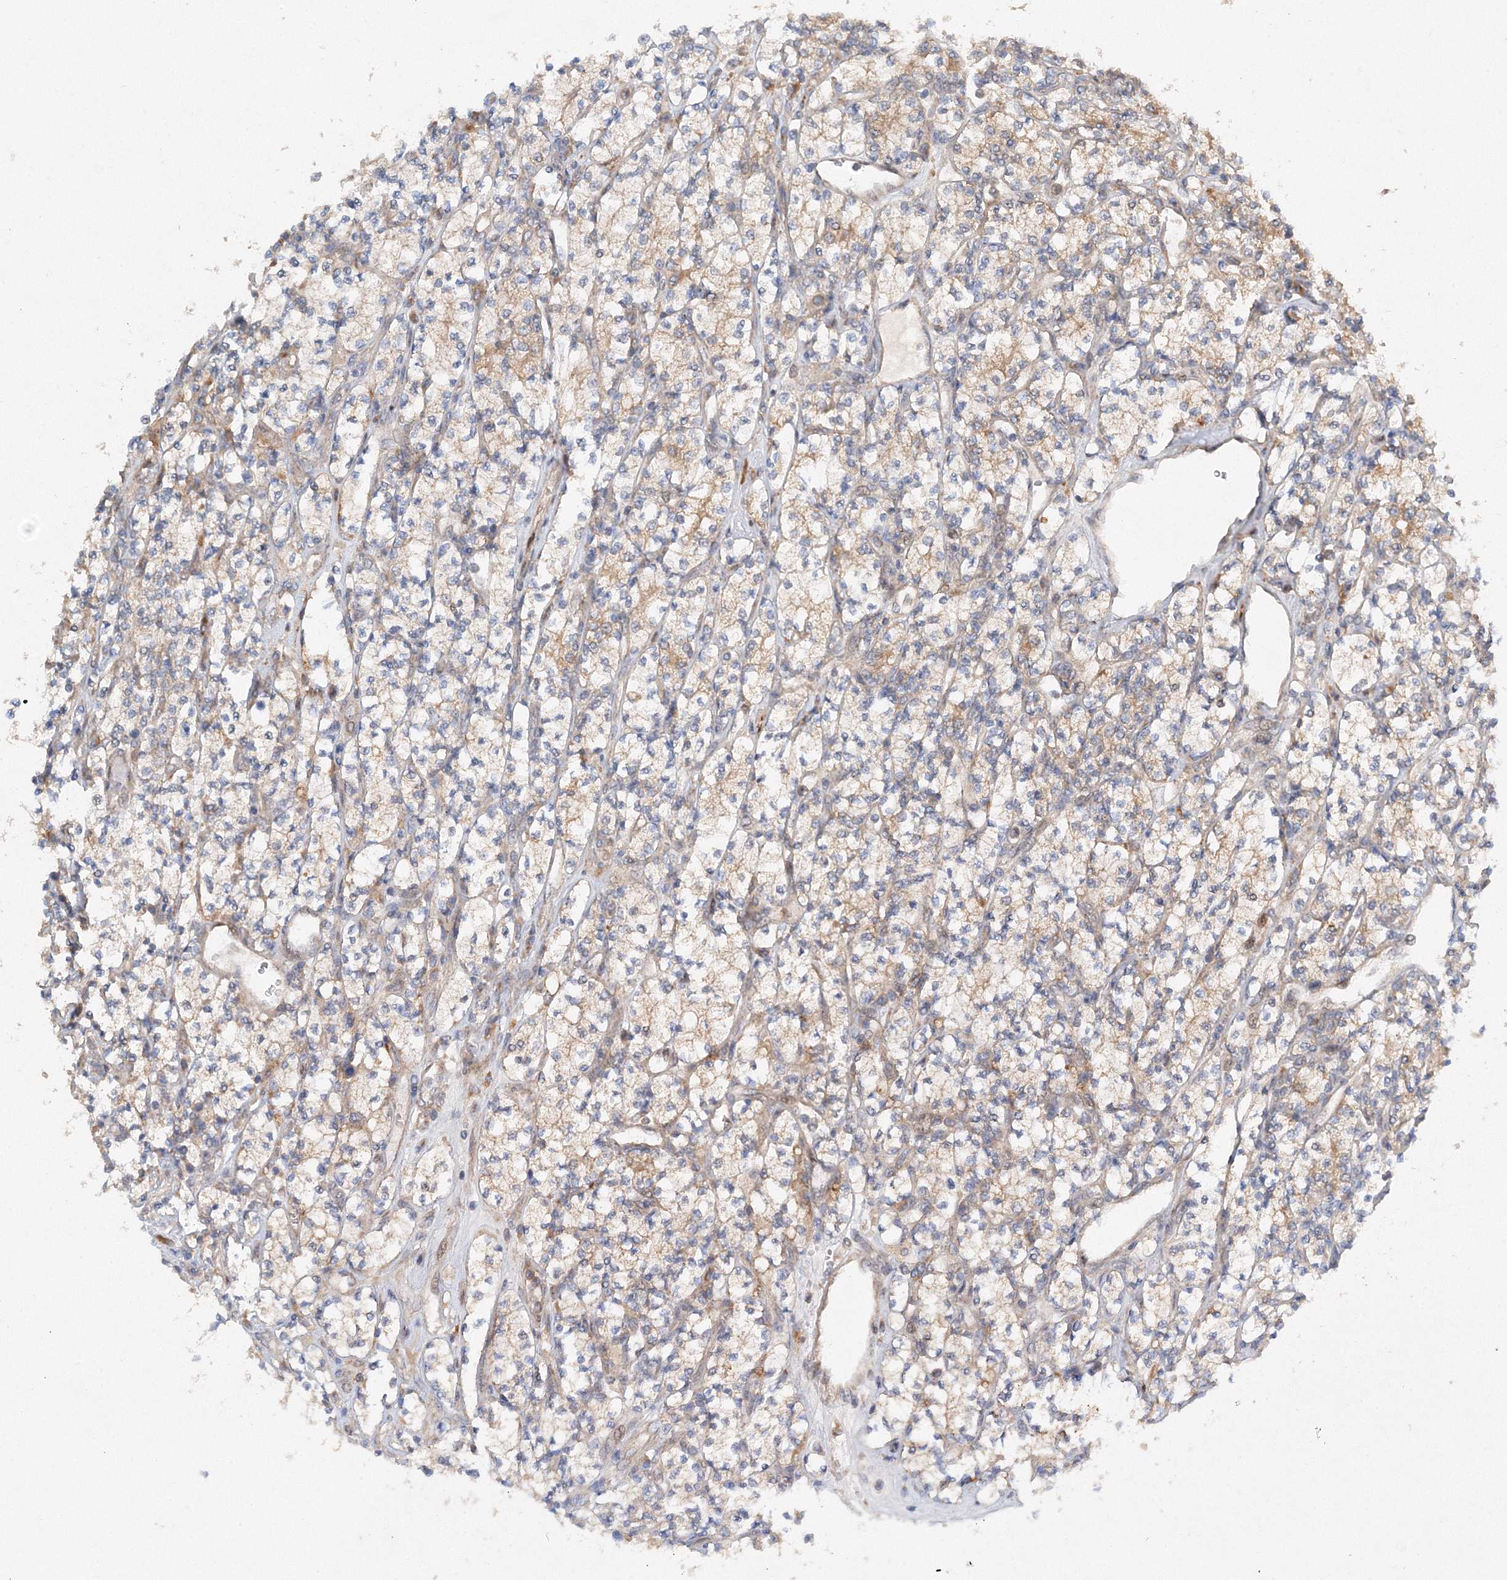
{"staining": {"intensity": "weak", "quantity": ">75%", "location": "cytoplasmic/membranous"}, "tissue": "renal cancer", "cell_type": "Tumor cells", "image_type": "cancer", "snomed": [{"axis": "morphology", "description": "Adenocarcinoma, NOS"}, {"axis": "topography", "description": "Kidney"}], "caption": "Renal cancer (adenocarcinoma) stained for a protein exhibits weak cytoplasmic/membranous positivity in tumor cells. (DAB = brown stain, brightfield microscopy at high magnification).", "gene": "SLC36A1", "patient": {"sex": "male", "age": 77}}